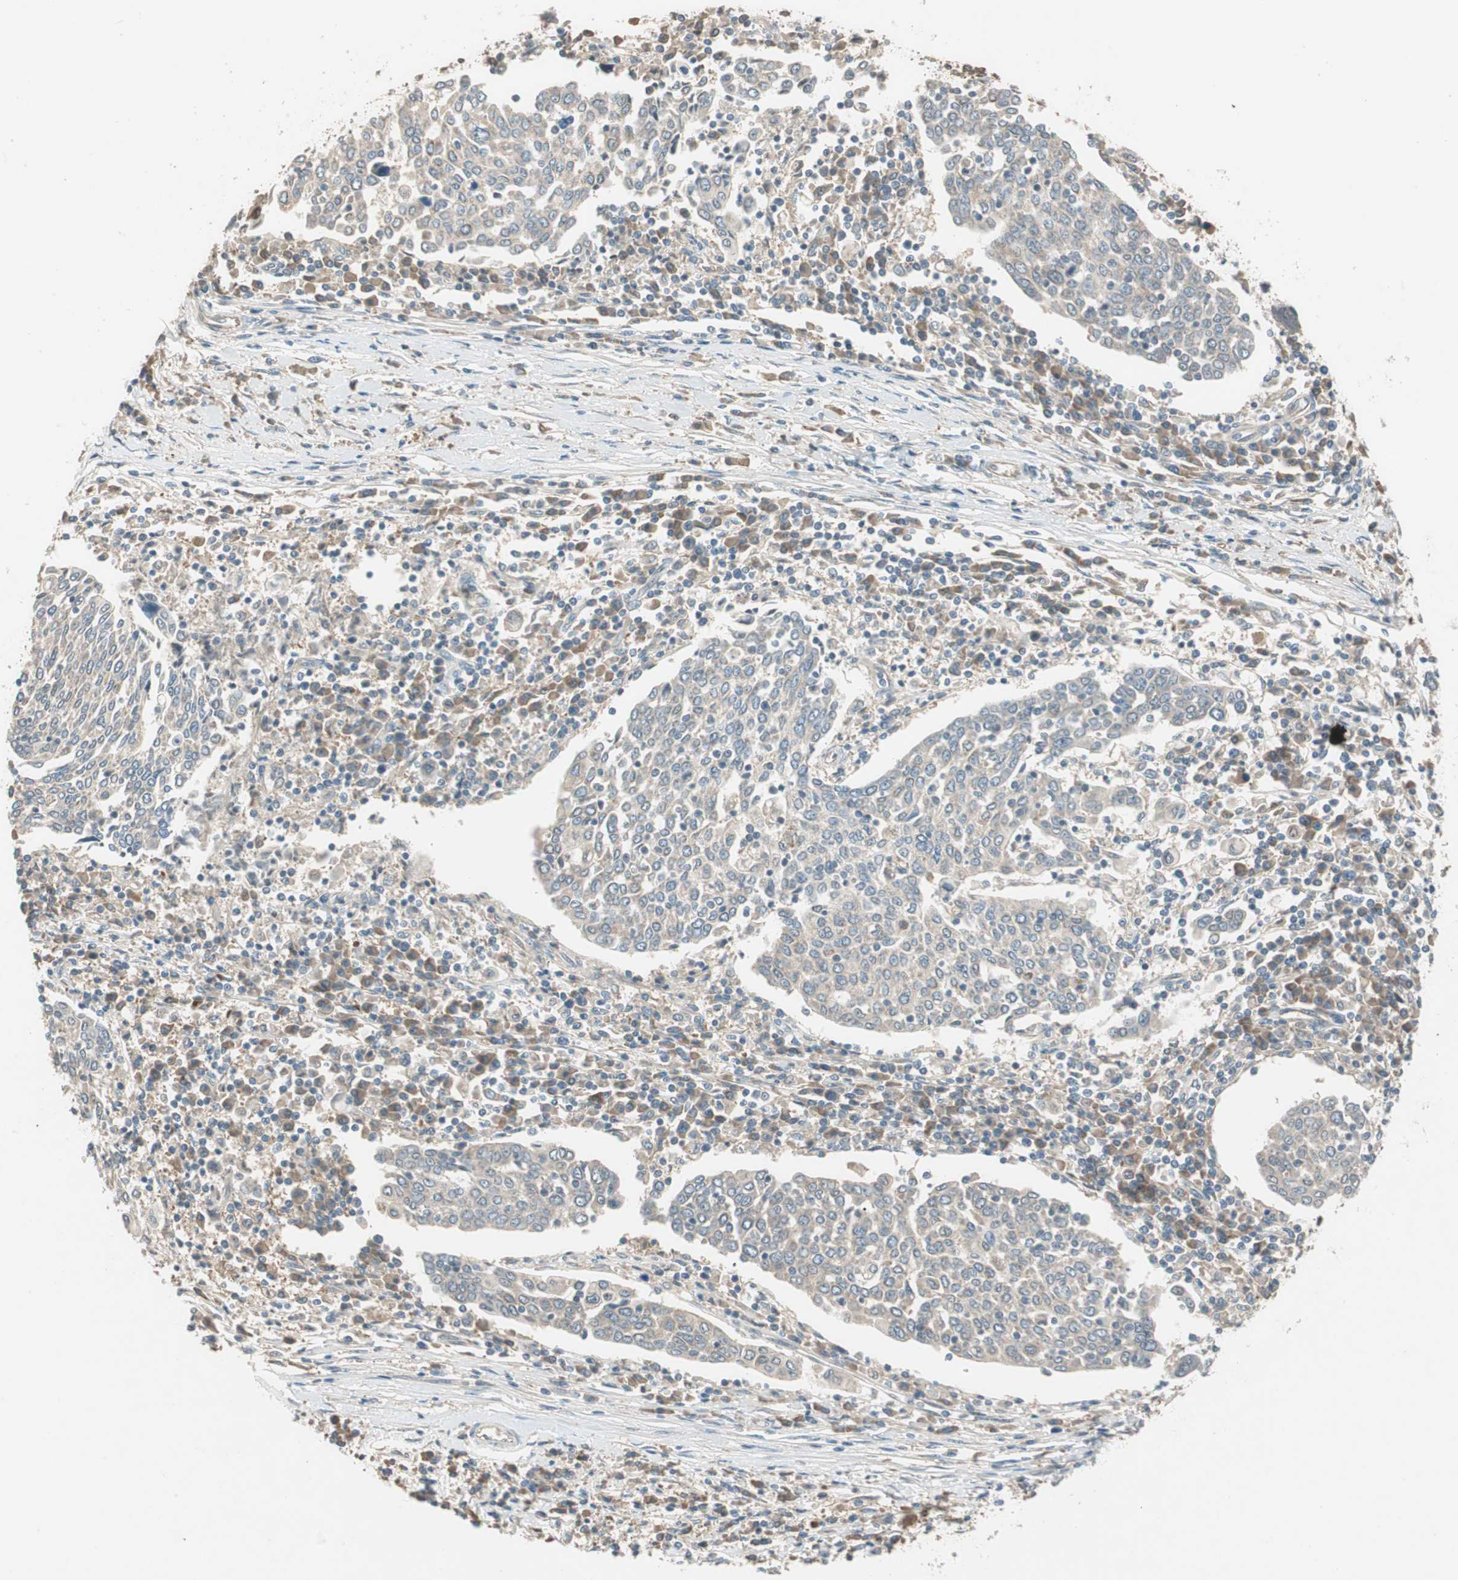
{"staining": {"intensity": "weak", "quantity": "25%-75%", "location": "cytoplasmic/membranous"}, "tissue": "cervical cancer", "cell_type": "Tumor cells", "image_type": "cancer", "snomed": [{"axis": "morphology", "description": "Squamous cell carcinoma, NOS"}, {"axis": "topography", "description": "Cervix"}], "caption": "IHC of human squamous cell carcinoma (cervical) displays low levels of weak cytoplasmic/membranous staining in approximately 25%-75% of tumor cells. Nuclei are stained in blue.", "gene": "NCLN", "patient": {"sex": "female", "age": 40}}